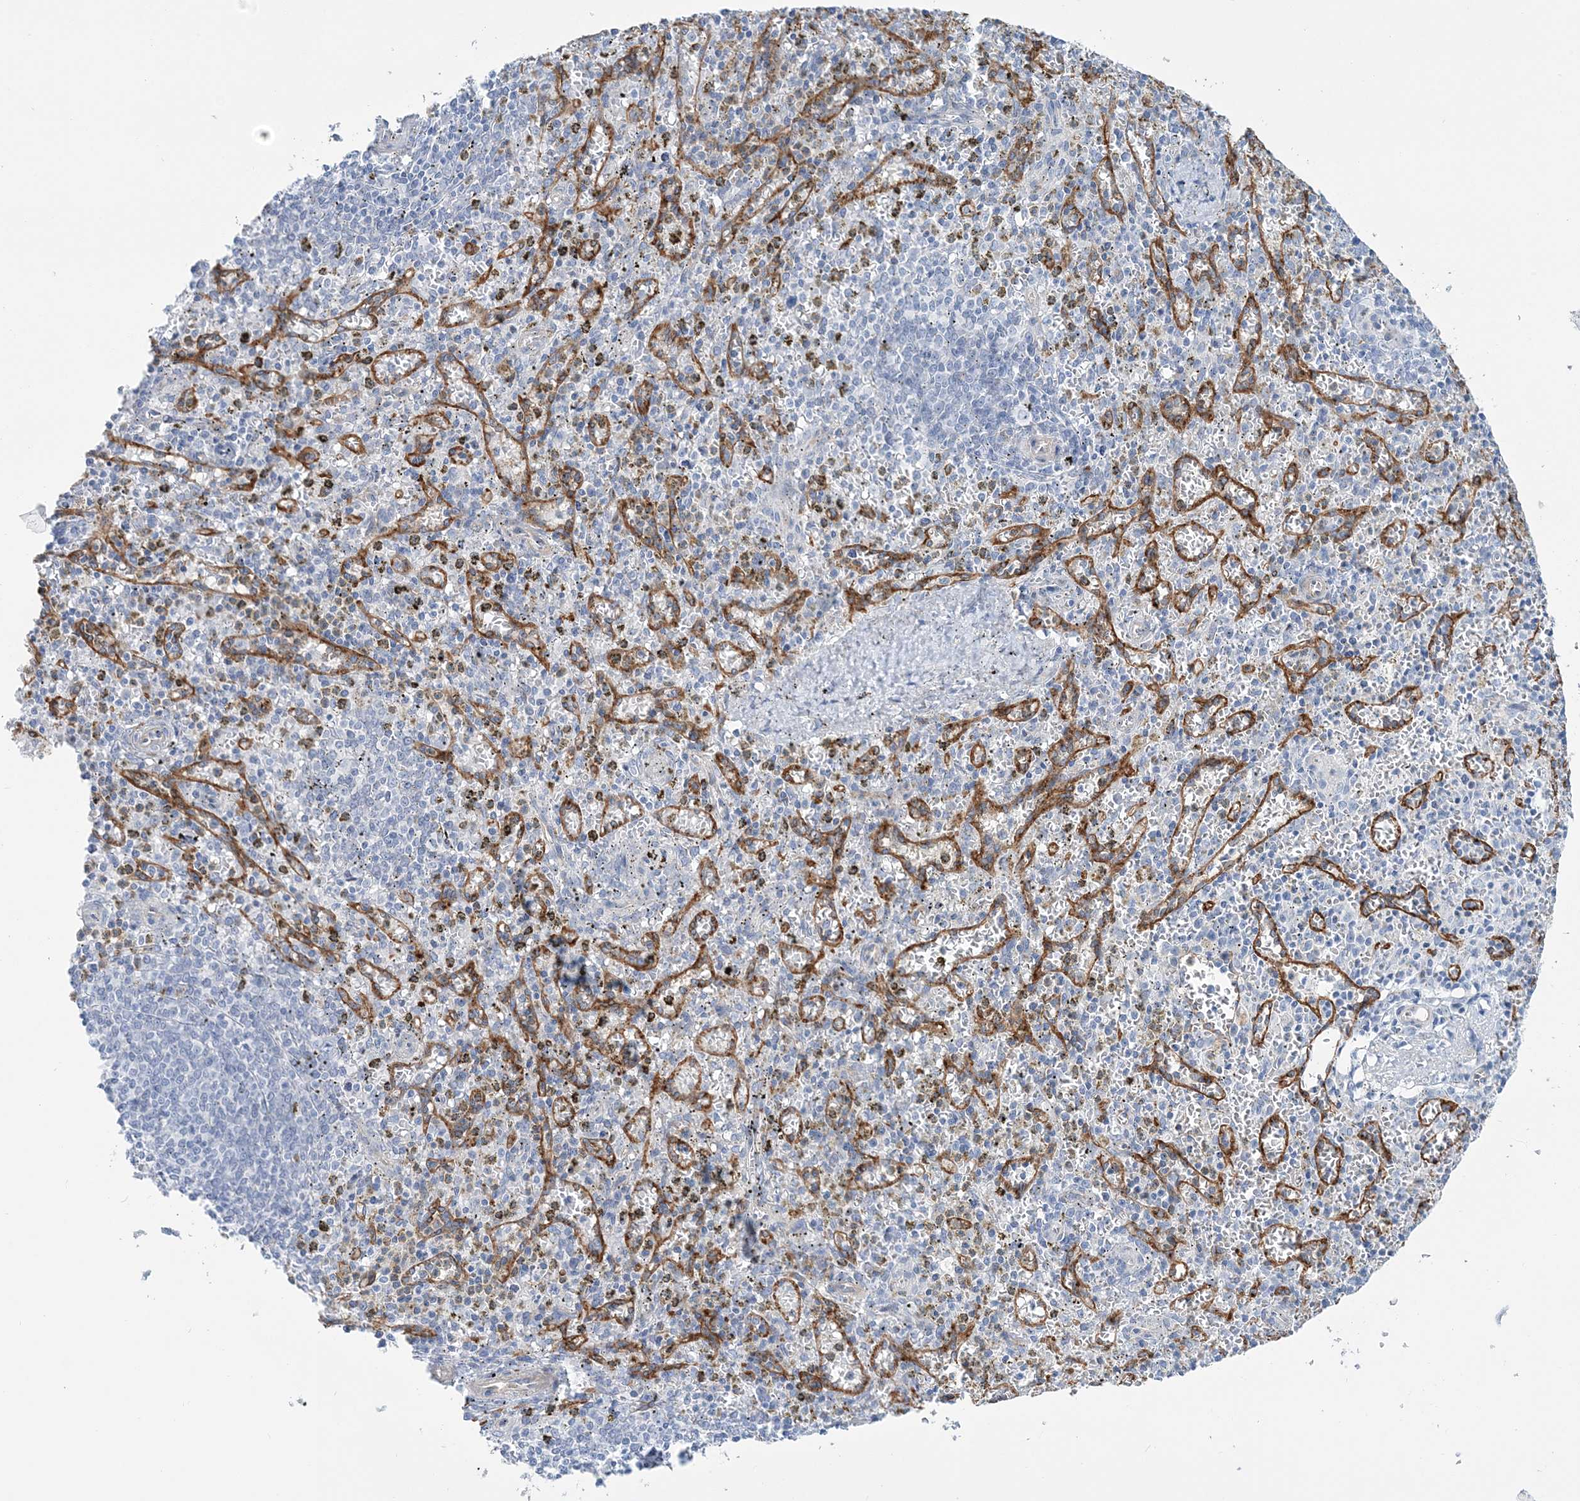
{"staining": {"intensity": "negative", "quantity": "none", "location": "none"}, "tissue": "spleen", "cell_type": "Cells in red pulp", "image_type": "normal", "snomed": [{"axis": "morphology", "description": "Normal tissue, NOS"}, {"axis": "topography", "description": "Spleen"}], "caption": "Benign spleen was stained to show a protein in brown. There is no significant staining in cells in red pulp.", "gene": "RAB11FIP5", "patient": {"sex": "male", "age": 72}}